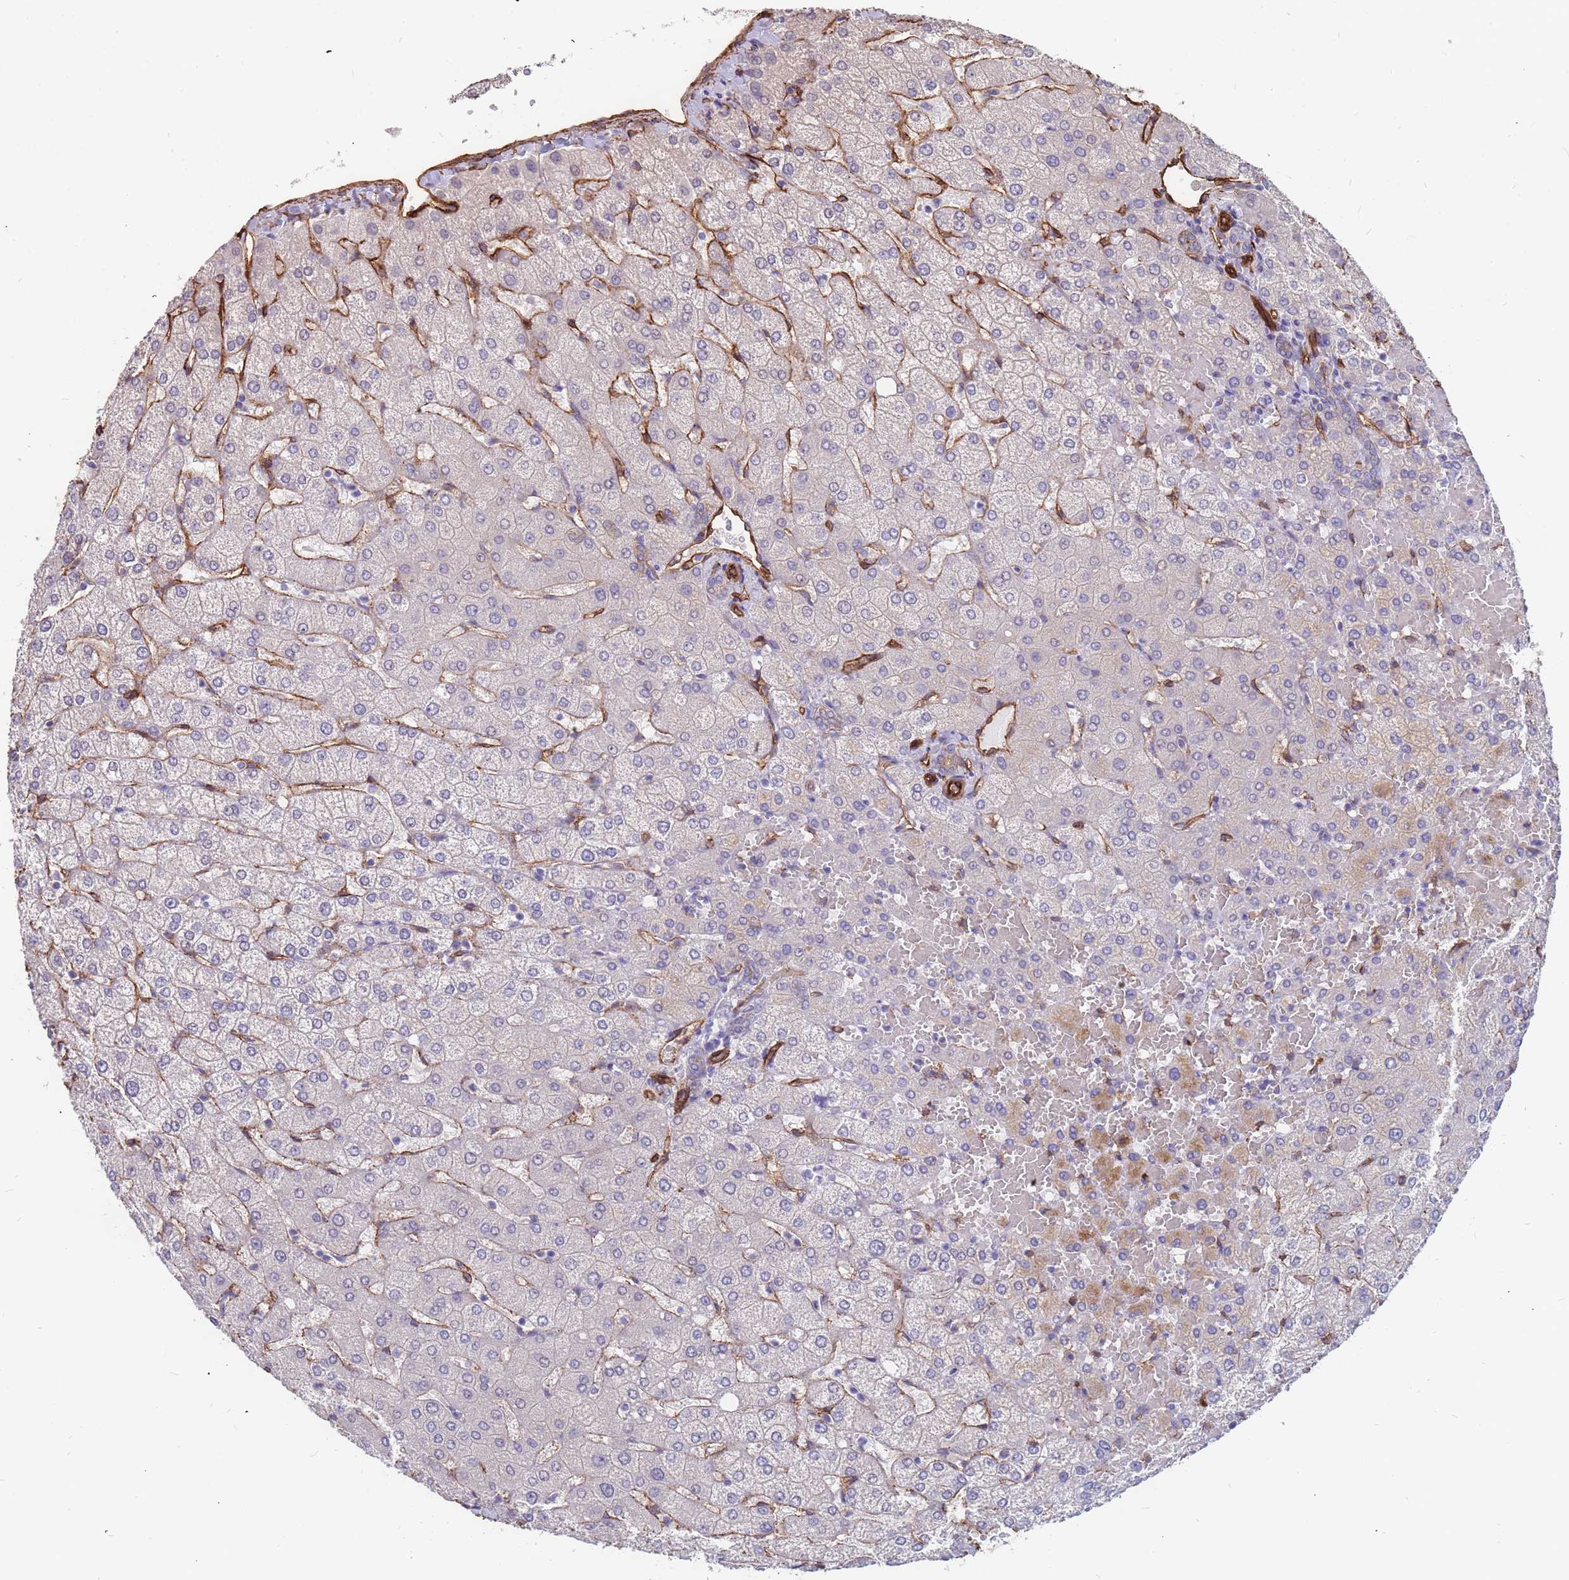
{"staining": {"intensity": "negative", "quantity": "none", "location": "none"}, "tissue": "liver", "cell_type": "Cholangiocytes", "image_type": "normal", "snomed": [{"axis": "morphology", "description": "Normal tissue, NOS"}, {"axis": "topography", "description": "Liver"}], "caption": "Immunohistochemistry (IHC) micrograph of unremarkable human liver stained for a protein (brown), which reveals no positivity in cholangiocytes.", "gene": "EHD2", "patient": {"sex": "female", "age": 54}}